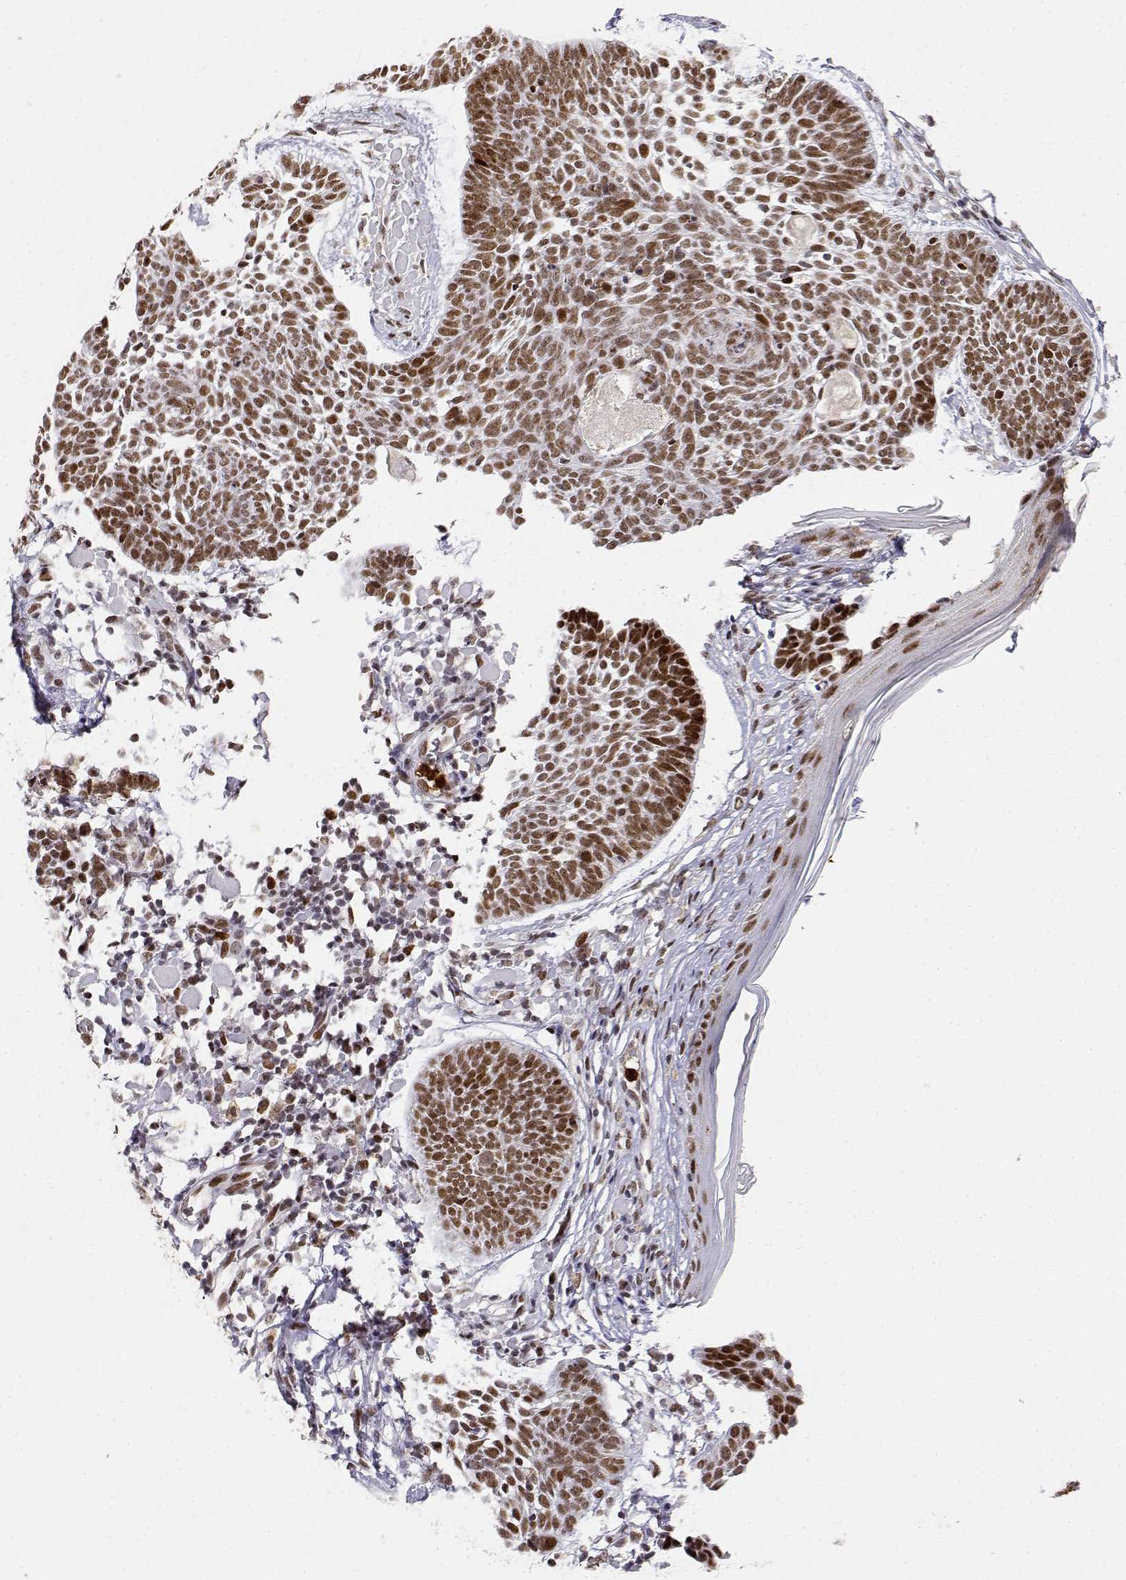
{"staining": {"intensity": "moderate", "quantity": ">75%", "location": "nuclear"}, "tissue": "skin cancer", "cell_type": "Tumor cells", "image_type": "cancer", "snomed": [{"axis": "morphology", "description": "Basal cell carcinoma"}, {"axis": "topography", "description": "Skin"}], "caption": "Skin basal cell carcinoma stained with a brown dye displays moderate nuclear positive staining in about >75% of tumor cells.", "gene": "RSF1", "patient": {"sex": "male", "age": 85}}